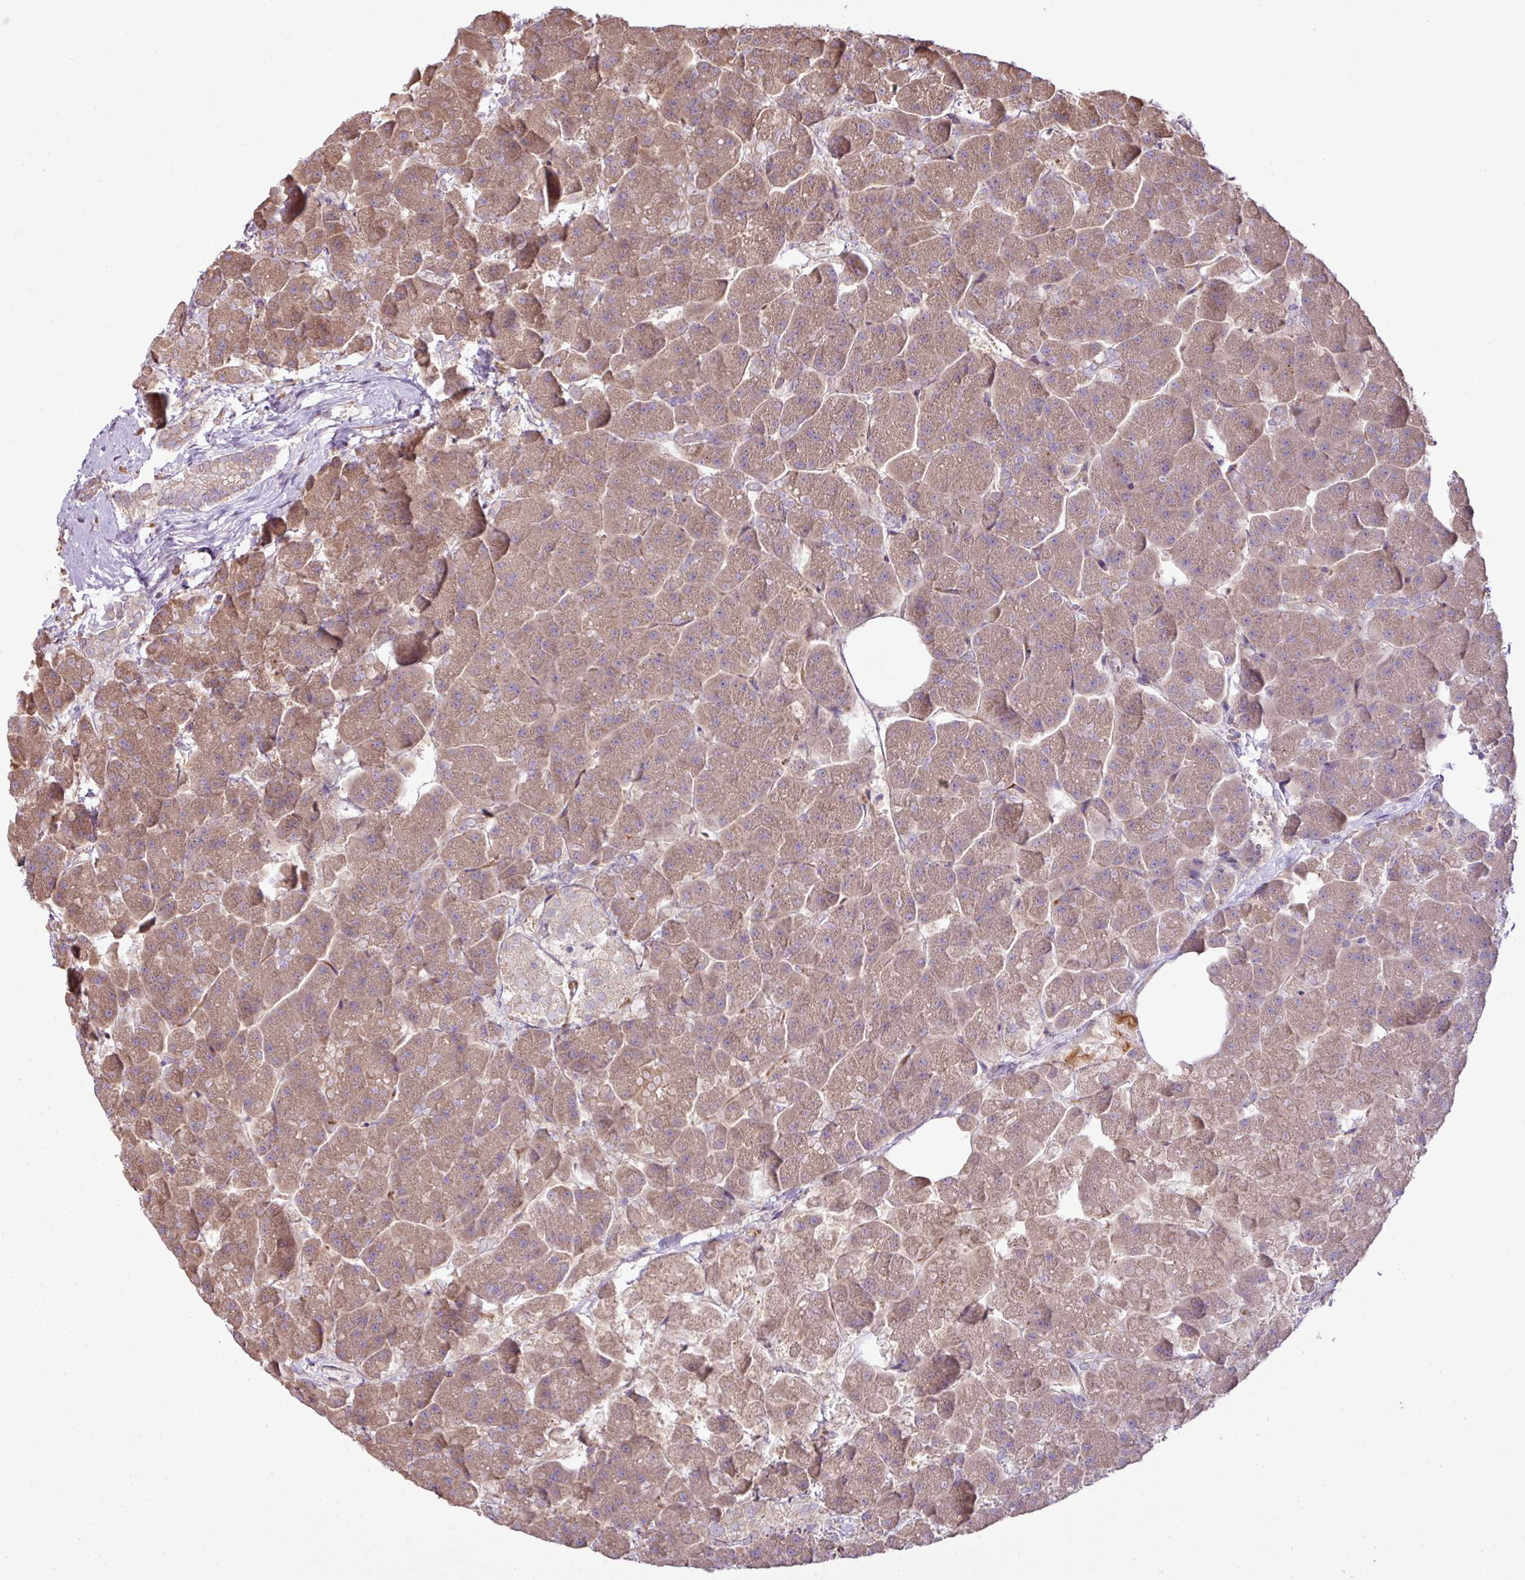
{"staining": {"intensity": "moderate", "quantity": ">75%", "location": "cytoplasmic/membranous"}, "tissue": "pancreas", "cell_type": "Exocrine glandular cells", "image_type": "normal", "snomed": [{"axis": "morphology", "description": "Normal tissue, NOS"}, {"axis": "topography", "description": "Pancreas"}, {"axis": "topography", "description": "Peripheral nerve tissue"}], "caption": "Immunohistochemical staining of normal human pancreas displays >75% levels of moderate cytoplasmic/membranous protein expression in approximately >75% of exocrine glandular cells. The staining is performed using DAB brown chromogen to label protein expression. The nuclei are counter-stained blue using hematoxylin.", "gene": "COX18", "patient": {"sex": "male", "age": 54}}